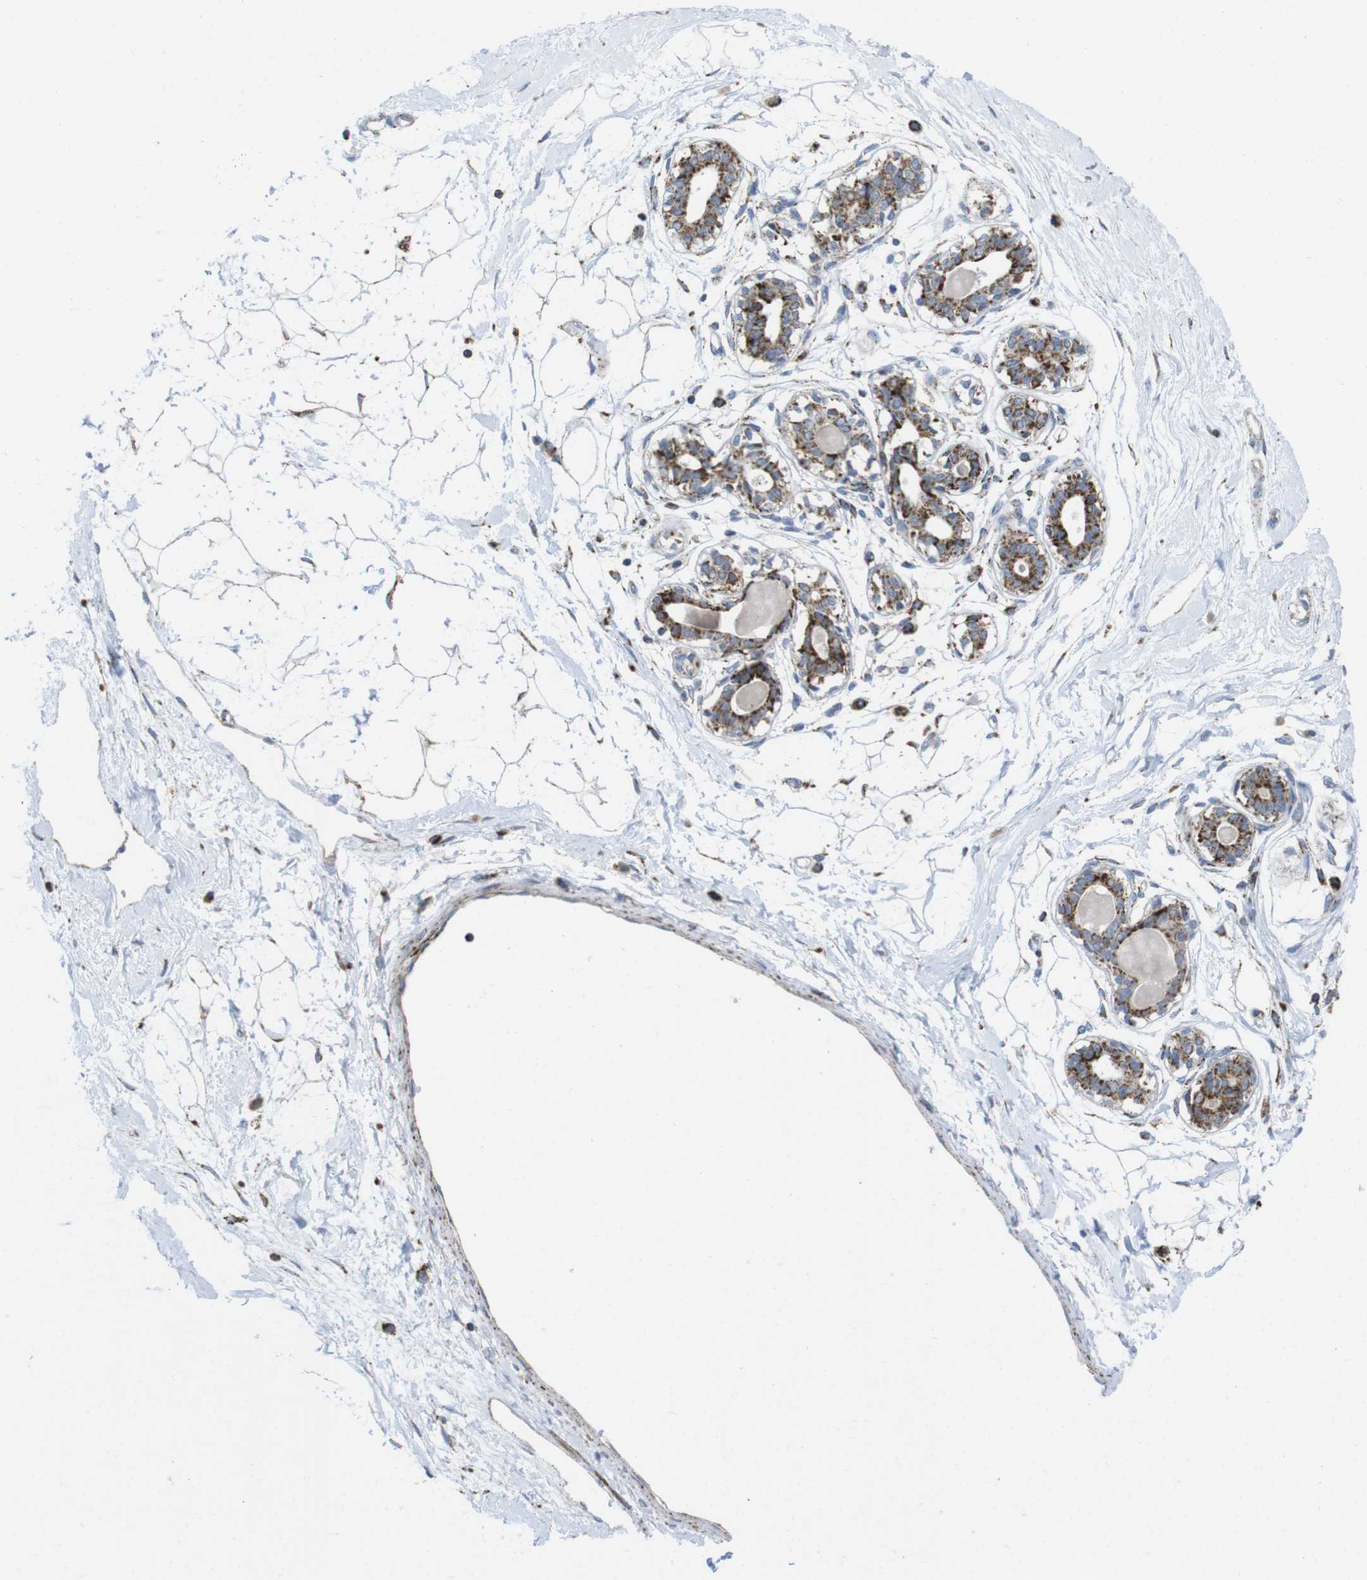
{"staining": {"intensity": "weak", "quantity": "25%-75%", "location": "cytoplasmic/membranous"}, "tissue": "breast", "cell_type": "Adipocytes", "image_type": "normal", "snomed": [{"axis": "morphology", "description": "Normal tissue, NOS"}, {"axis": "topography", "description": "Breast"}], "caption": "IHC histopathology image of normal breast: breast stained using immunohistochemistry reveals low levels of weak protein expression localized specifically in the cytoplasmic/membranous of adipocytes, appearing as a cytoplasmic/membranous brown color.", "gene": "TMEM192", "patient": {"sex": "female", "age": 45}}